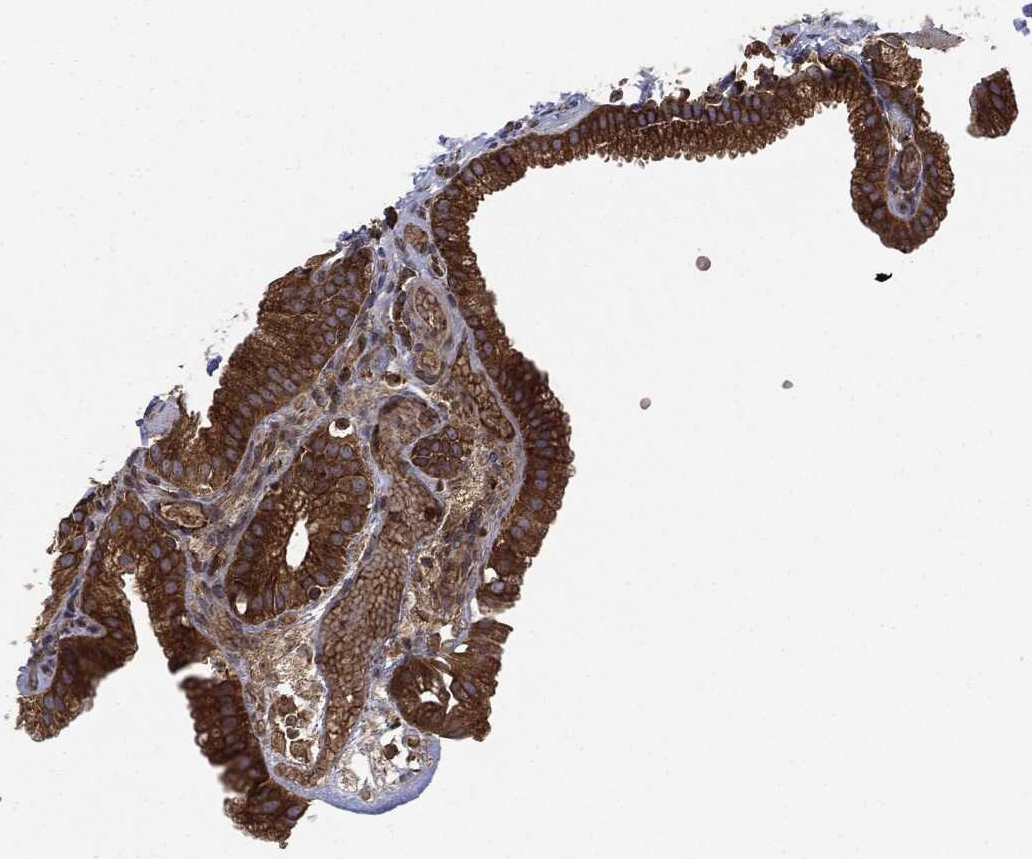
{"staining": {"intensity": "strong", "quantity": ">75%", "location": "cytoplasmic/membranous"}, "tissue": "gallbladder", "cell_type": "Glandular cells", "image_type": "normal", "snomed": [{"axis": "morphology", "description": "Normal tissue, NOS"}, {"axis": "topography", "description": "Gallbladder"}, {"axis": "topography", "description": "Peripheral nerve tissue"}], "caption": "About >75% of glandular cells in unremarkable gallbladder display strong cytoplasmic/membranous protein staining as visualized by brown immunohistochemical staining.", "gene": "EIF2AK2", "patient": {"sex": "female", "age": 45}}